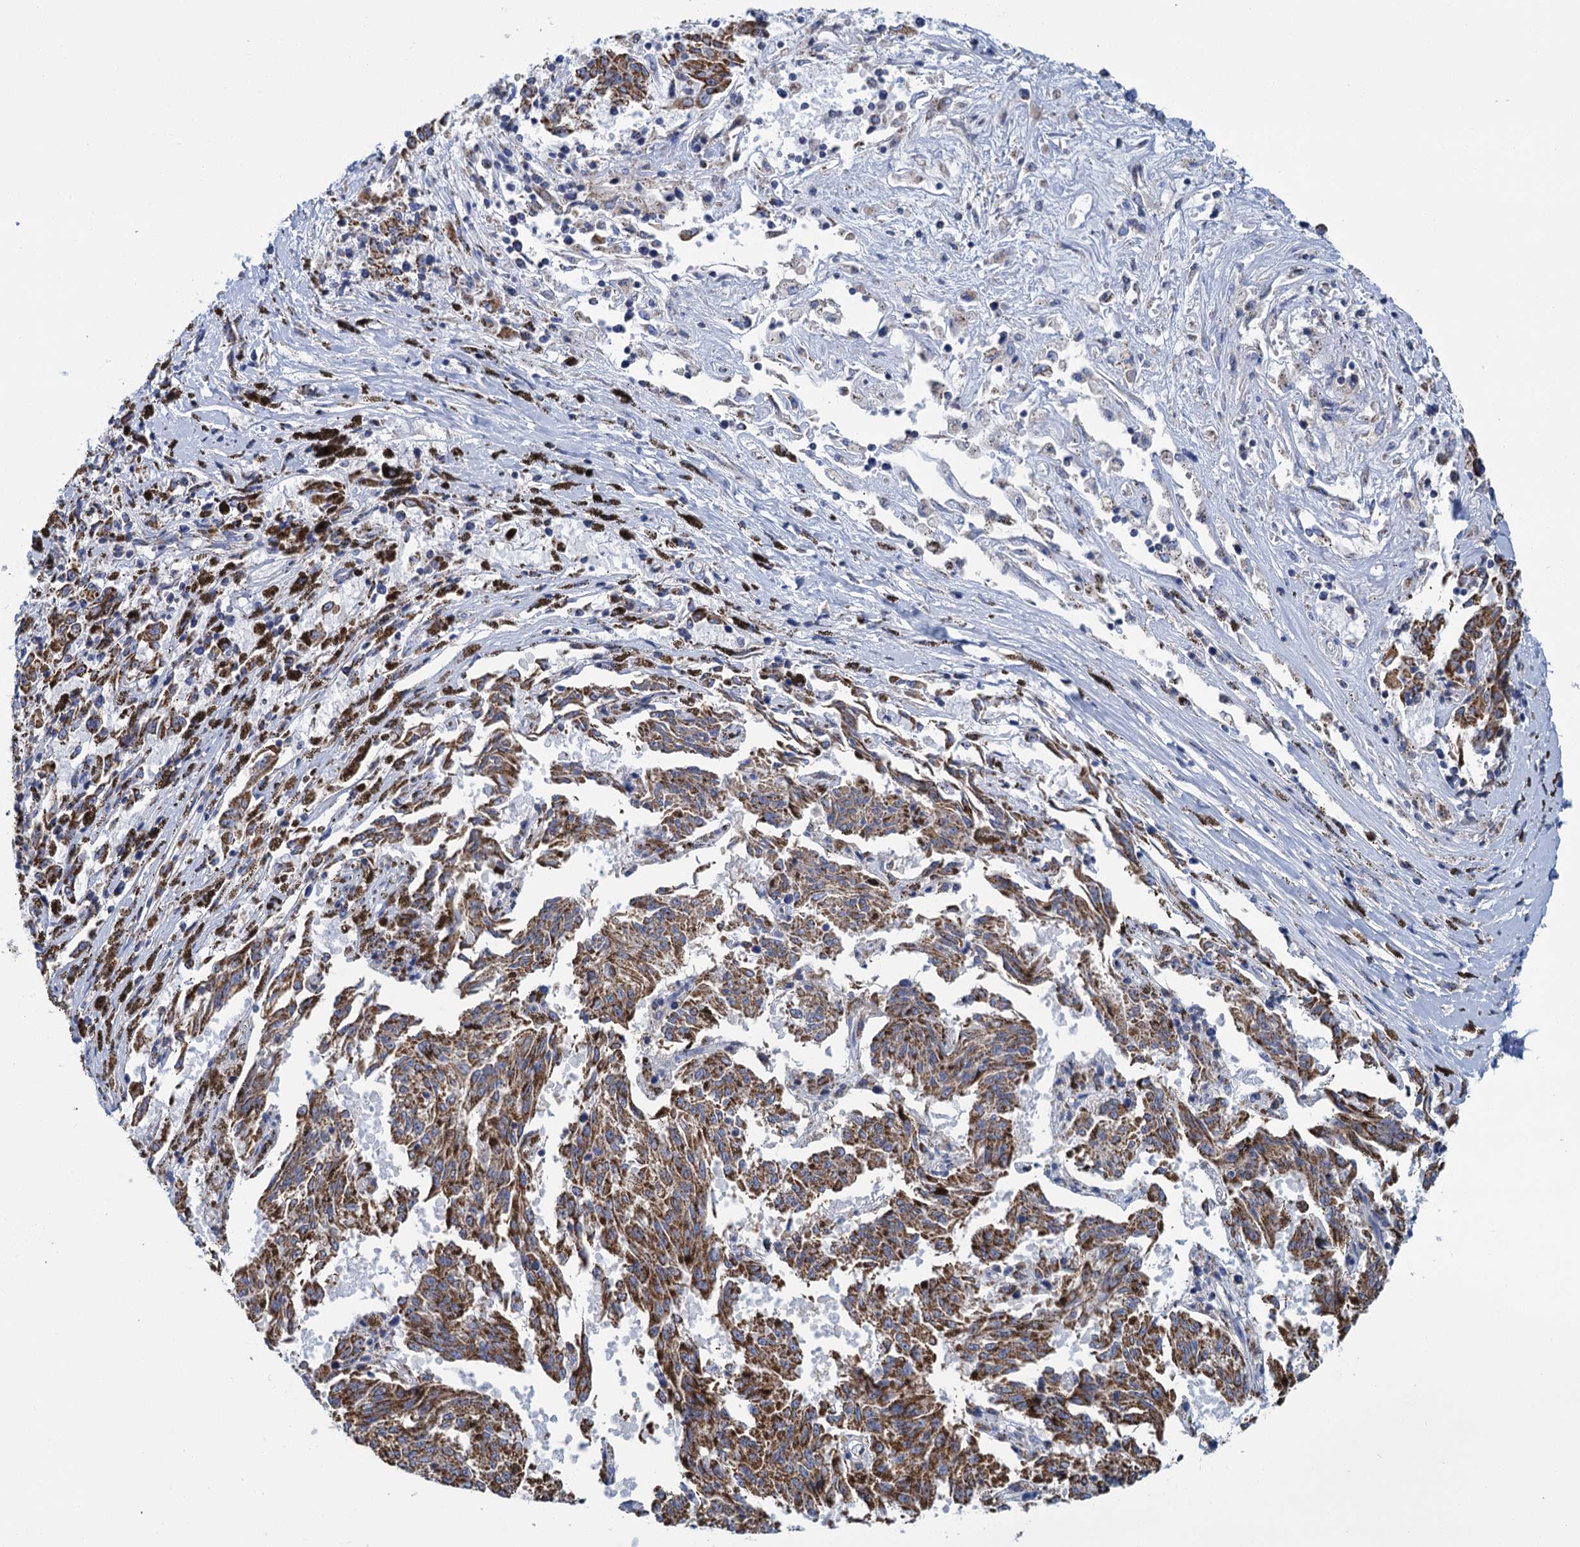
{"staining": {"intensity": "moderate", "quantity": ">75%", "location": "cytoplasmic/membranous"}, "tissue": "melanoma", "cell_type": "Tumor cells", "image_type": "cancer", "snomed": [{"axis": "morphology", "description": "Malignant melanoma, NOS"}, {"axis": "topography", "description": "Skin"}], "caption": "Immunohistochemical staining of human malignant melanoma displays moderate cytoplasmic/membranous protein expression in about >75% of tumor cells. (Brightfield microscopy of DAB IHC at high magnification).", "gene": "CCP110", "patient": {"sex": "female", "age": 72}}